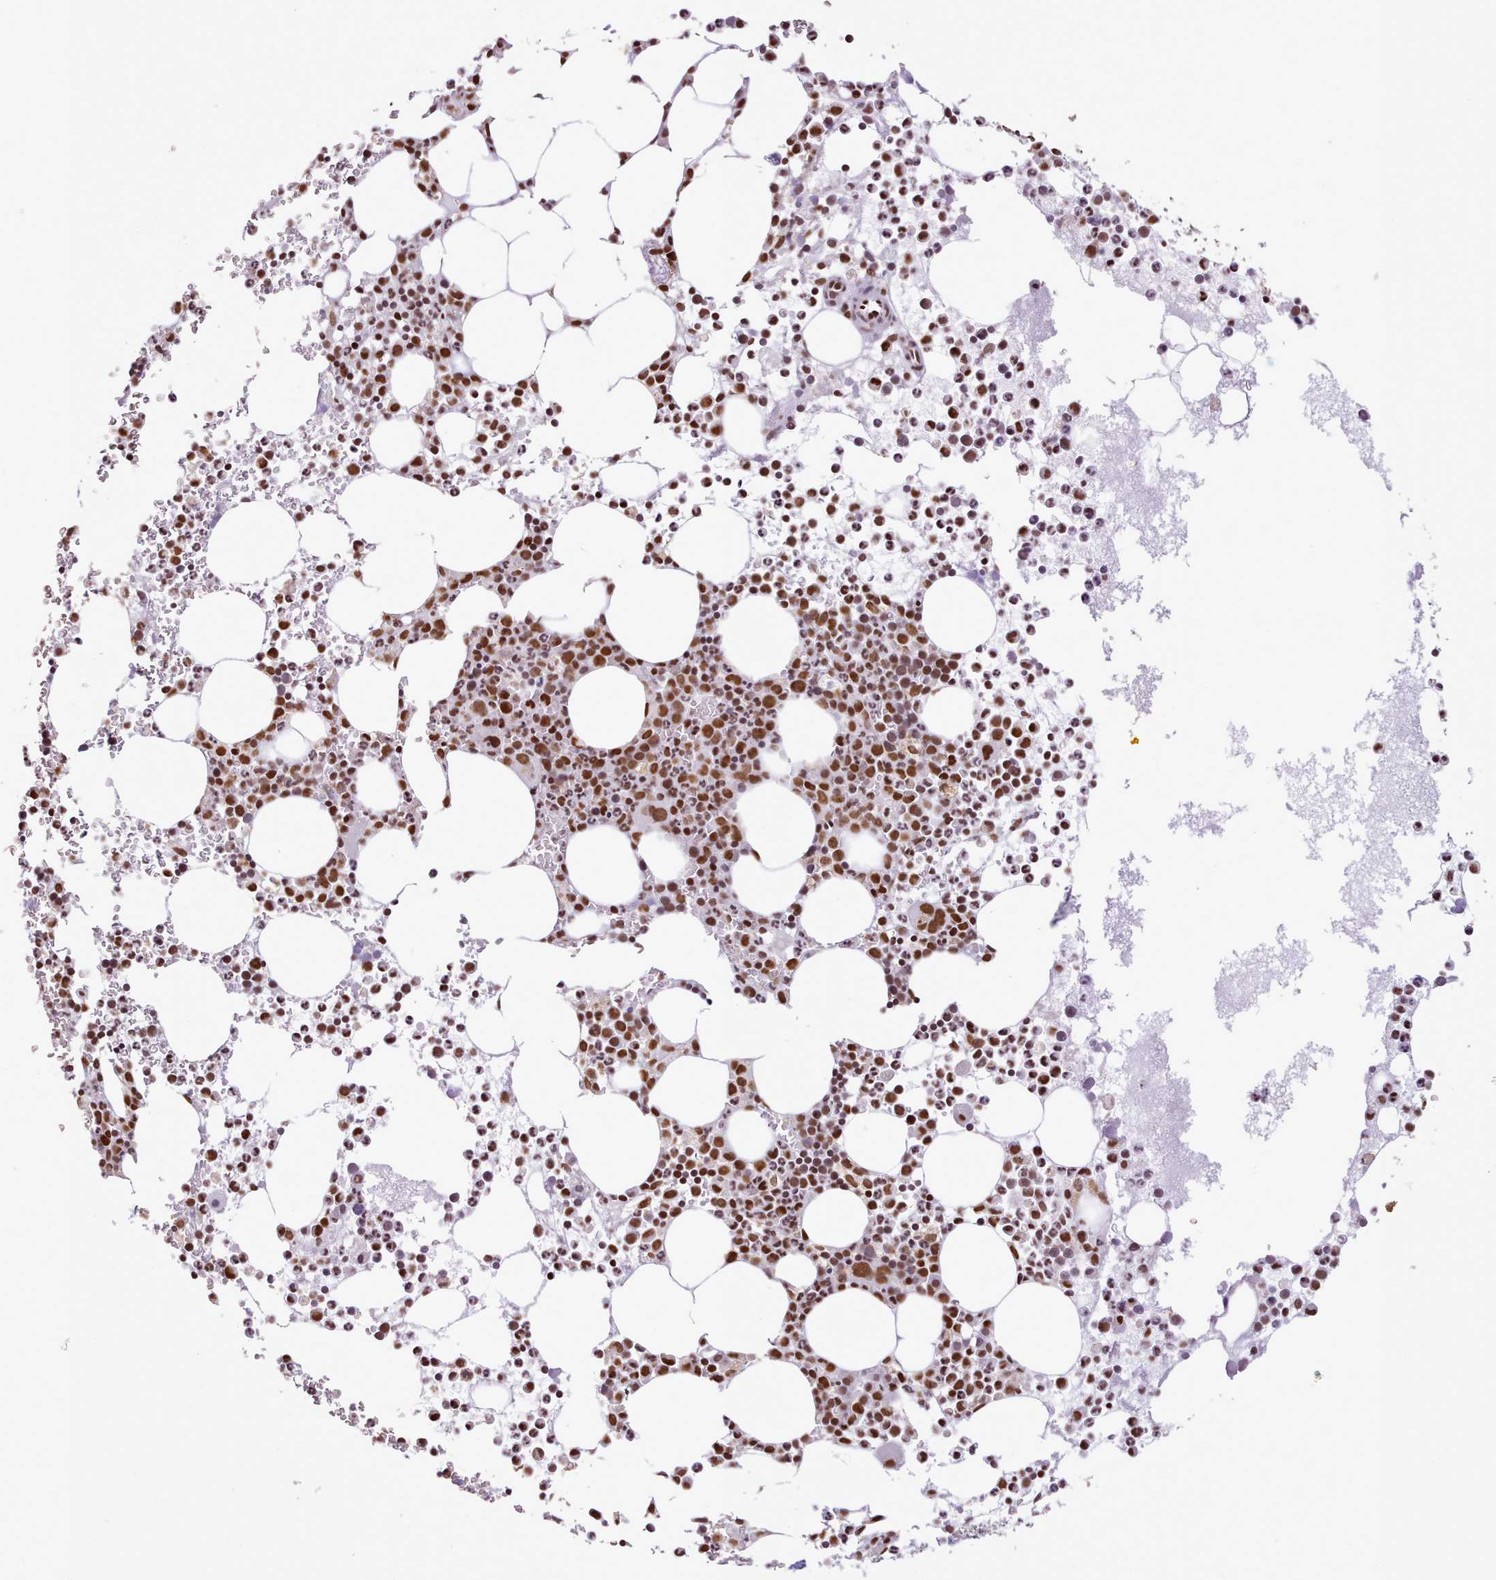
{"staining": {"intensity": "strong", "quantity": ">75%", "location": "nuclear"}, "tissue": "bone marrow", "cell_type": "Hematopoietic cells", "image_type": "normal", "snomed": [{"axis": "morphology", "description": "Normal tissue, NOS"}, {"axis": "topography", "description": "Bone marrow"}], "caption": "IHC staining of benign bone marrow, which exhibits high levels of strong nuclear expression in about >75% of hematopoietic cells indicating strong nuclear protein staining. The staining was performed using DAB (3,3'-diaminobenzidine) (brown) for protein detection and nuclei were counterstained in hematoxylin (blue).", "gene": "TAF15", "patient": {"sex": "female", "age": 78}}